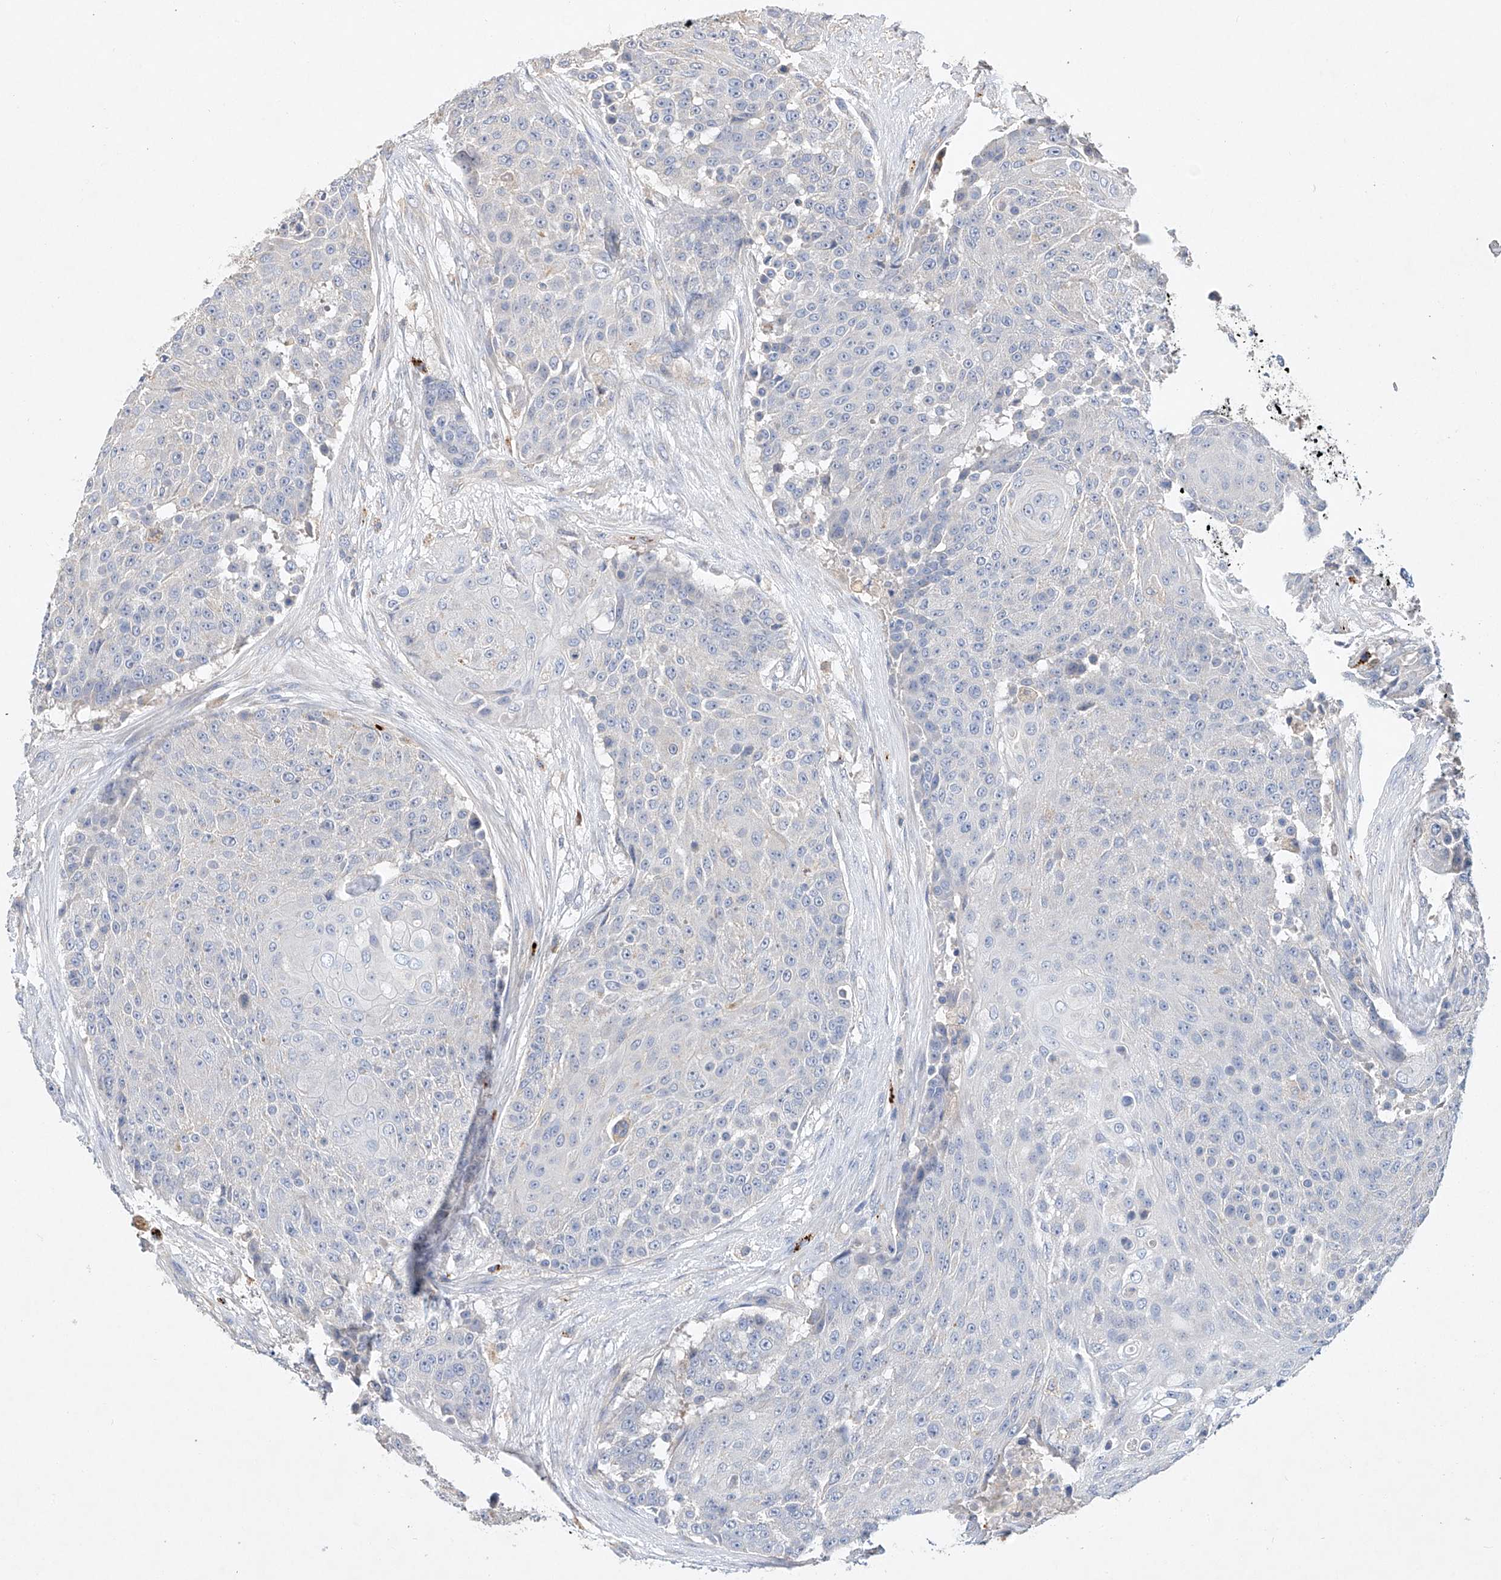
{"staining": {"intensity": "negative", "quantity": "none", "location": "none"}, "tissue": "urothelial cancer", "cell_type": "Tumor cells", "image_type": "cancer", "snomed": [{"axis": "morphology", "description": "Urothelial carcinoma, High grade"}, {"axis": "topography", "description": "Urinary bladder"}], "caption": "This histopathology image is of high-grade urothelial carcinoma stained with immunohistochemistry (IHC) to label a protein in brown with the nuclei are counter-stained blue. There is no expression in tumor cells.", "gene": "AMD1", "patient": {"sex": "female", "age": 63}}